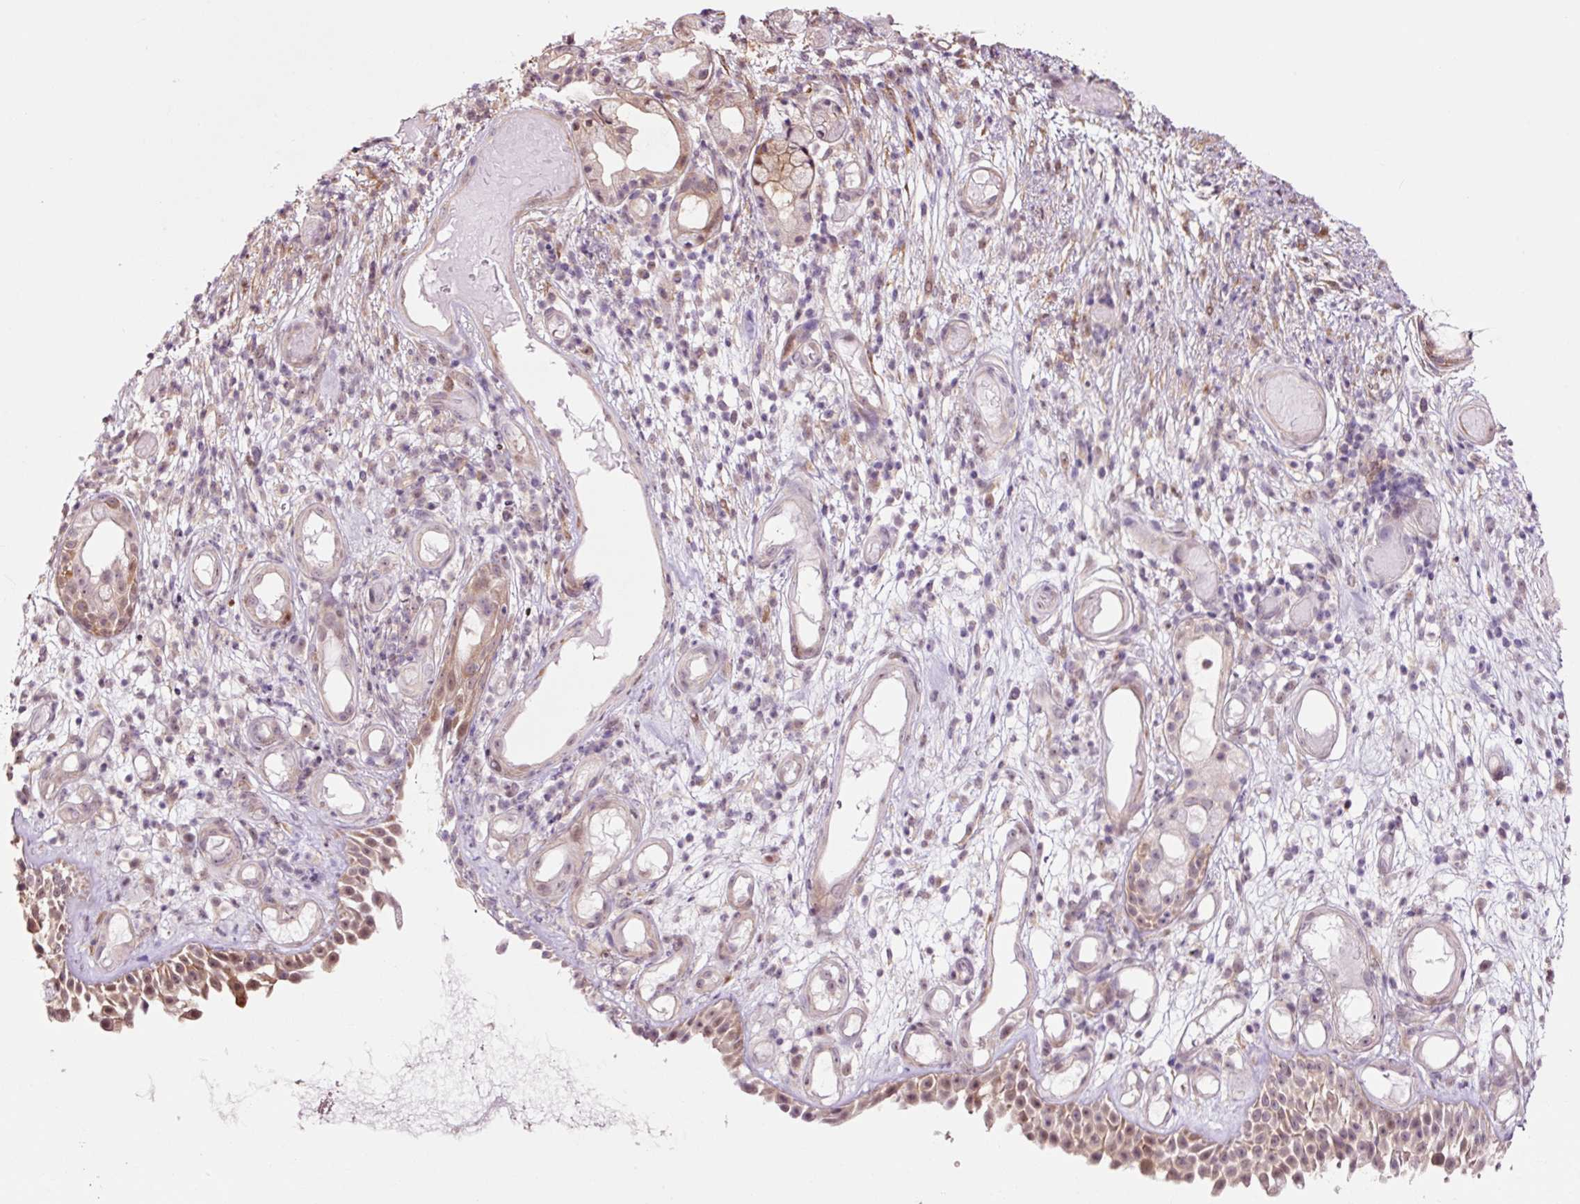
{"staining": {"intensity": "moderate", "quantity": "25%-75%", "location": "cytoplasmic/membranous,nuclear"}, "tissue": "nasopharynx", "cell_type": "Respiratory epithelial cells", "image_type": "normal", "snomed": [{"axis": "morphology", "description": "Normal tissue, NOS"}, {"axis": "morphology", "description": "Inflammation, NOS"}, {"axis": "topography", "description": "Nasopharynx"}], "caption": "Immunohistochemical staining of normal nasopharynx shows moderate cytoplasmic/membranous,nuclear protein positivity in approximately 25%-75% of respiratory epithelial cells.", "gene": "FBXL14", "patient": {"sex": "male", "age": 54}}